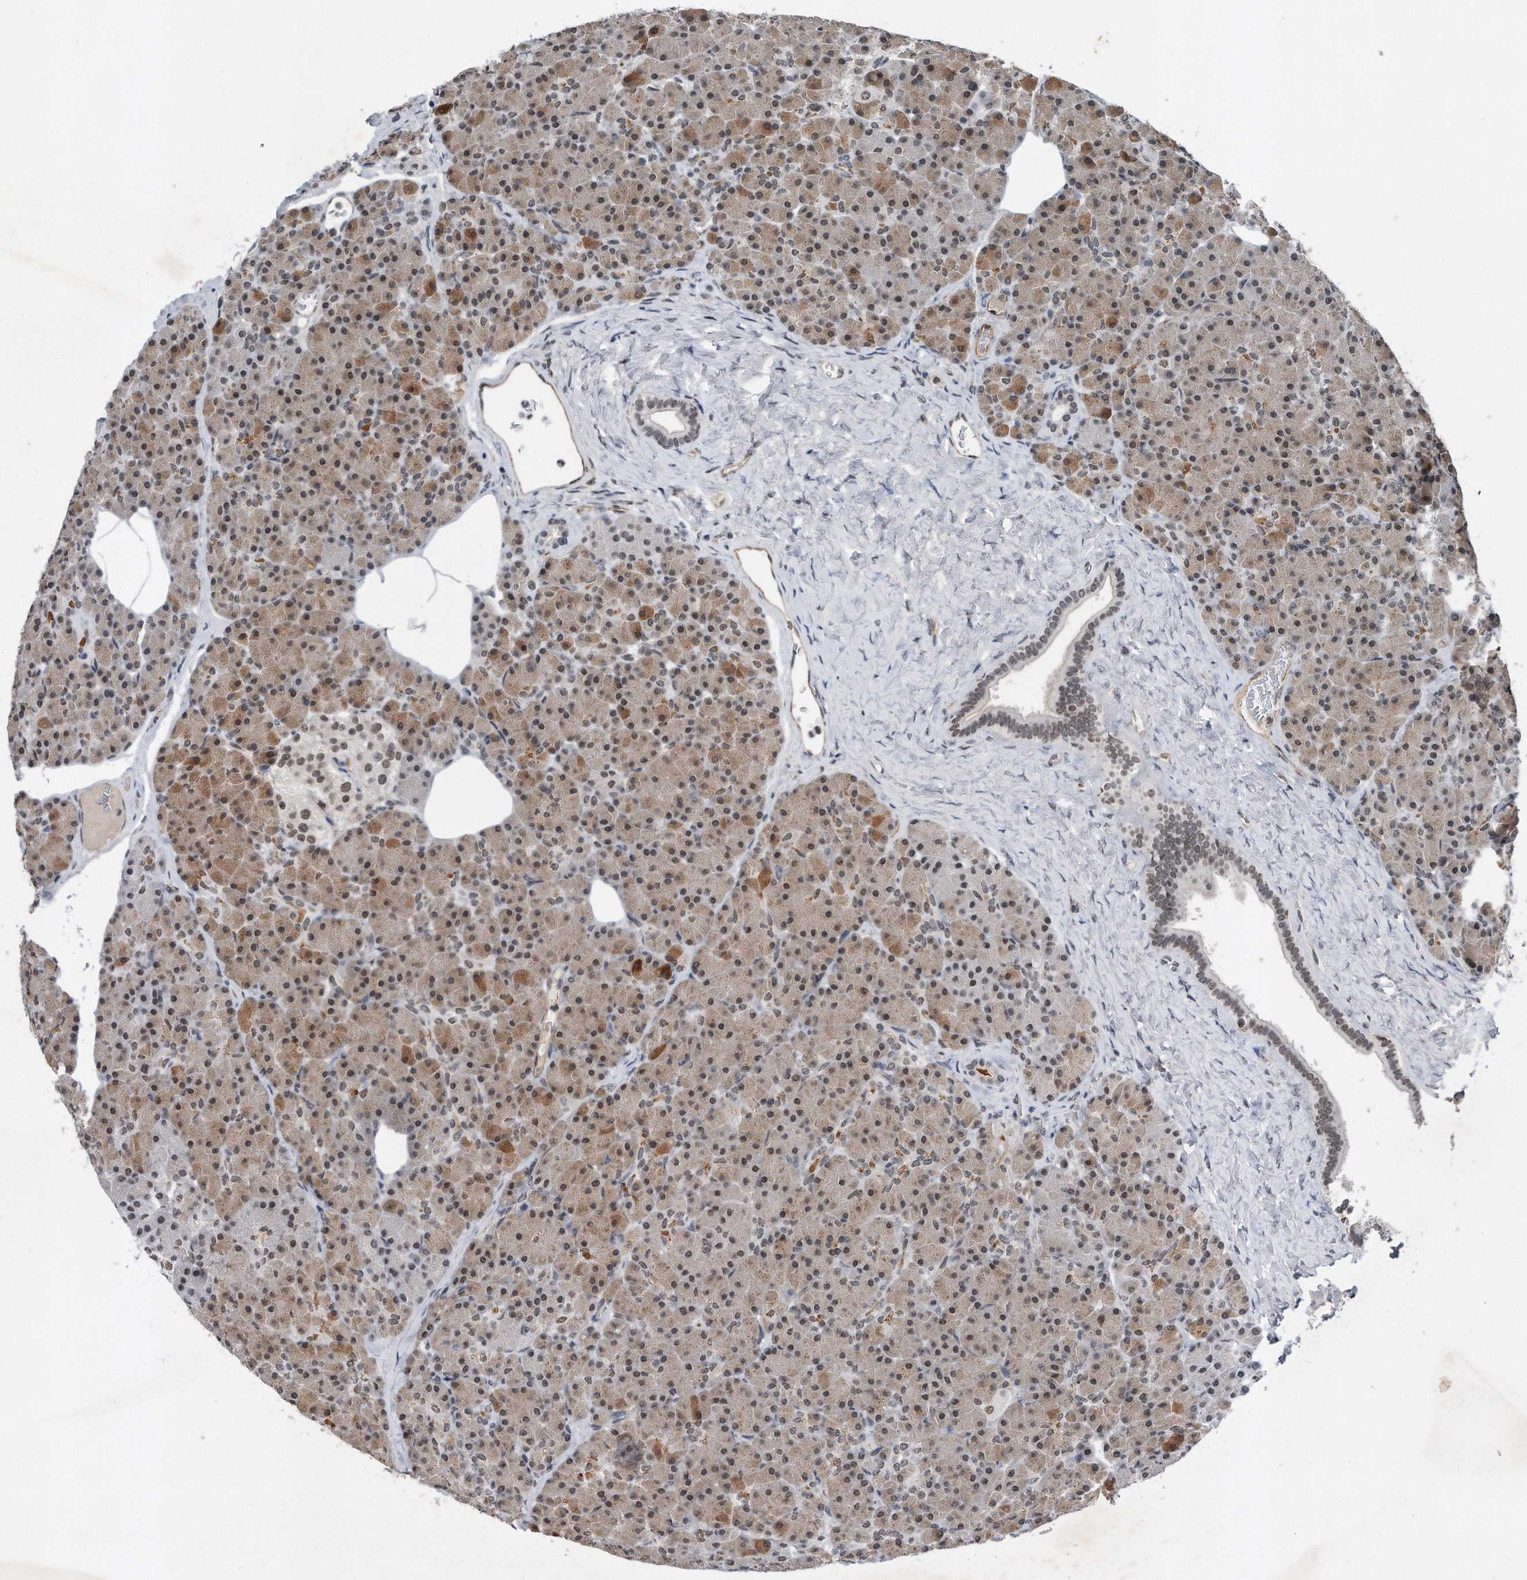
{"staining": {"intensity": "moderate", "quantity": ">75%", "location": "cytoplasmic/membranous,nuclear"}, "tissue": "pancreas", "cell_type": "Exocrine glandular cells", "image_type": "normal", "snomed": [{"axis": "morphology", "description": "Normal tissue, NOS"}, {"axis": "topography", "description": "Pancreas"}], "caption": "A high-resolution micrograph shows immunohistochemistry staining of benign pancreas, which reveals moderate cytoplasmic/membranous,nuclear staining in about >75% of exocrine glandular cells.", "gene": "TP53INP1", "patient": {"sex": "female", "age": 43}}